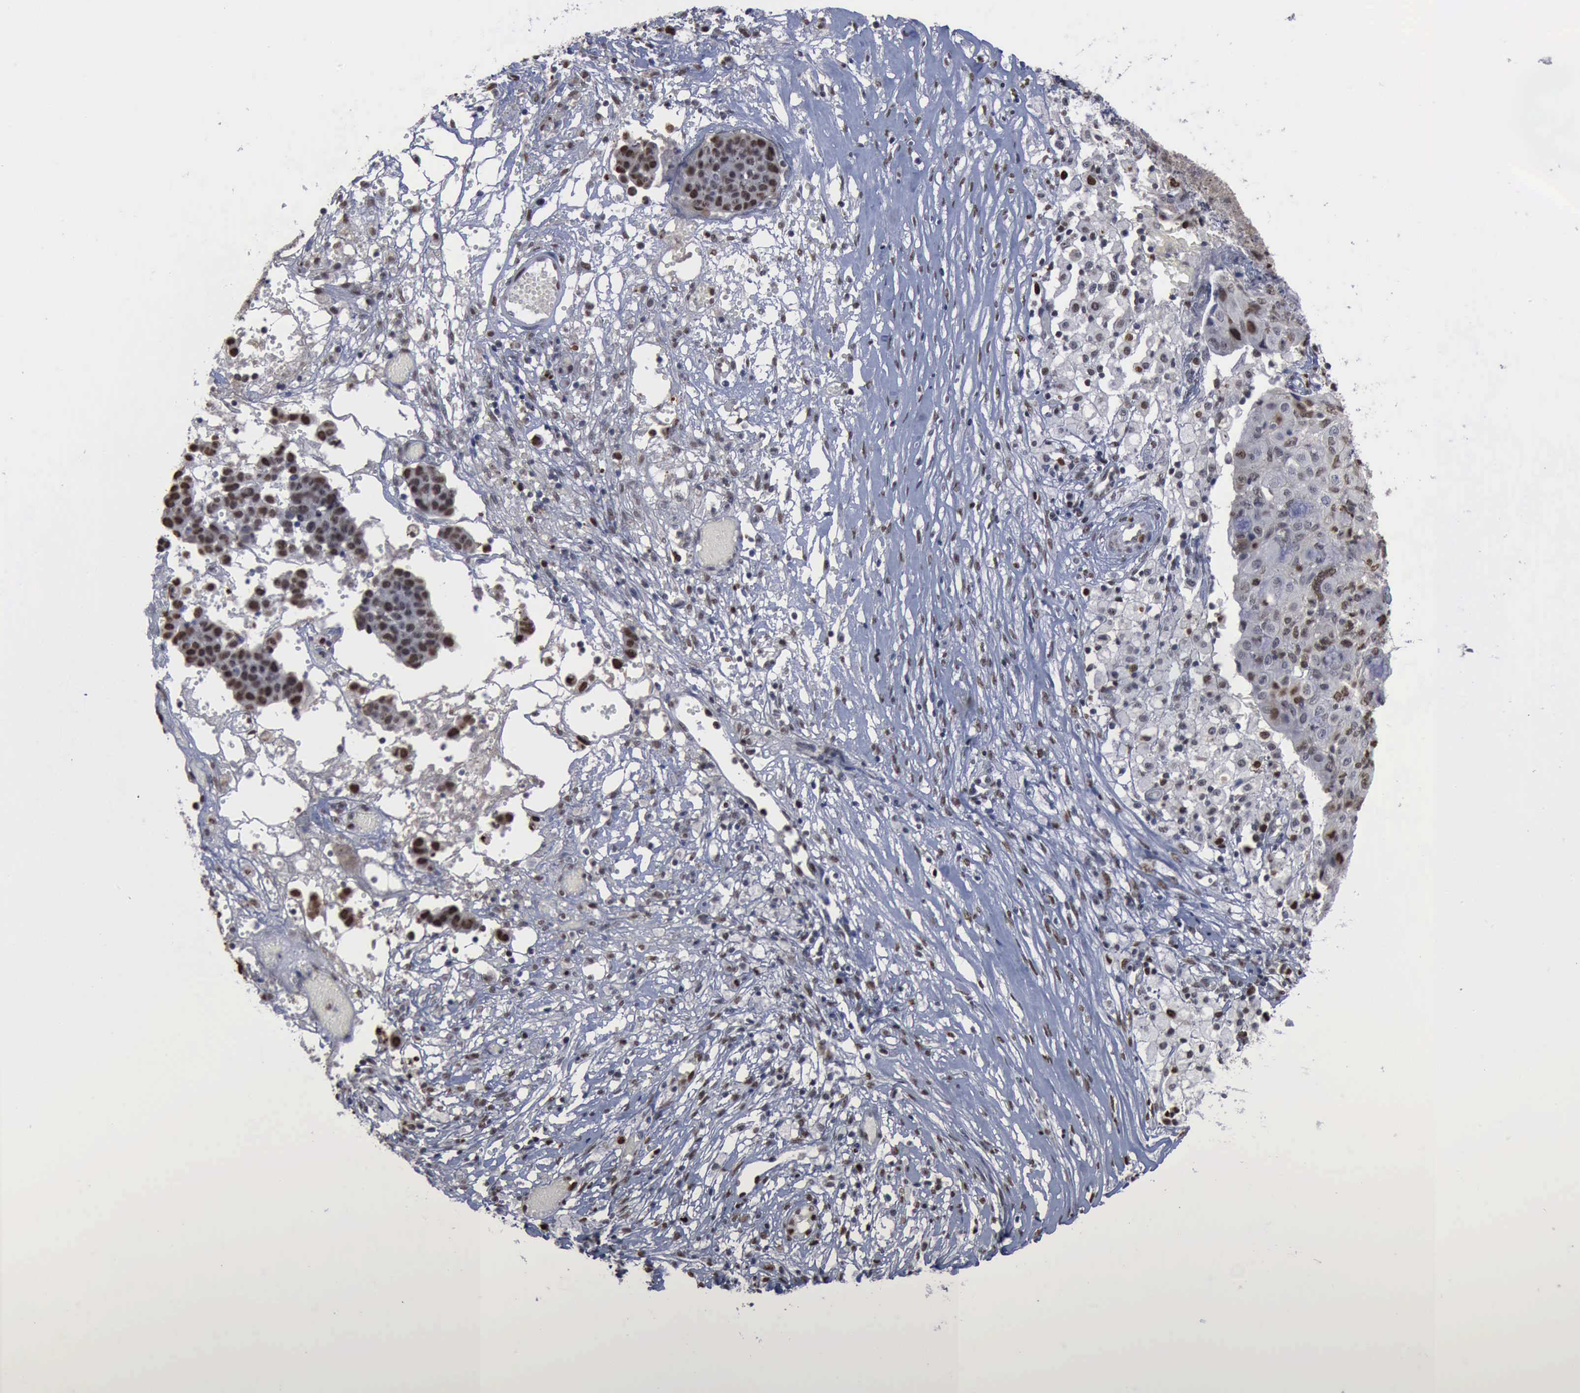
{"staining": {"intensity": "weak", "quantity": "25%-75%", "location": "nuclear"}, "tissue": "ovarian cancer", "cell_type": "Tumor cells", "image_type": "cancer", "snomed": [{"axis": "morphology", "description": "Carcinoma, endometroid"}, {"axis": "topography", "description": "Ovary"}], "caption": "Ovarian cancer (endometroid carcinoma) was stained to show a protein in brown. There is low levels of weak nuclear expression in approximately 25%-75% of tumor cells. The protein of interest is shown in brown color, while the nuclei are stained blue.", "gene": "PCNA", "patient": {"sex": "female", "age": 42}}